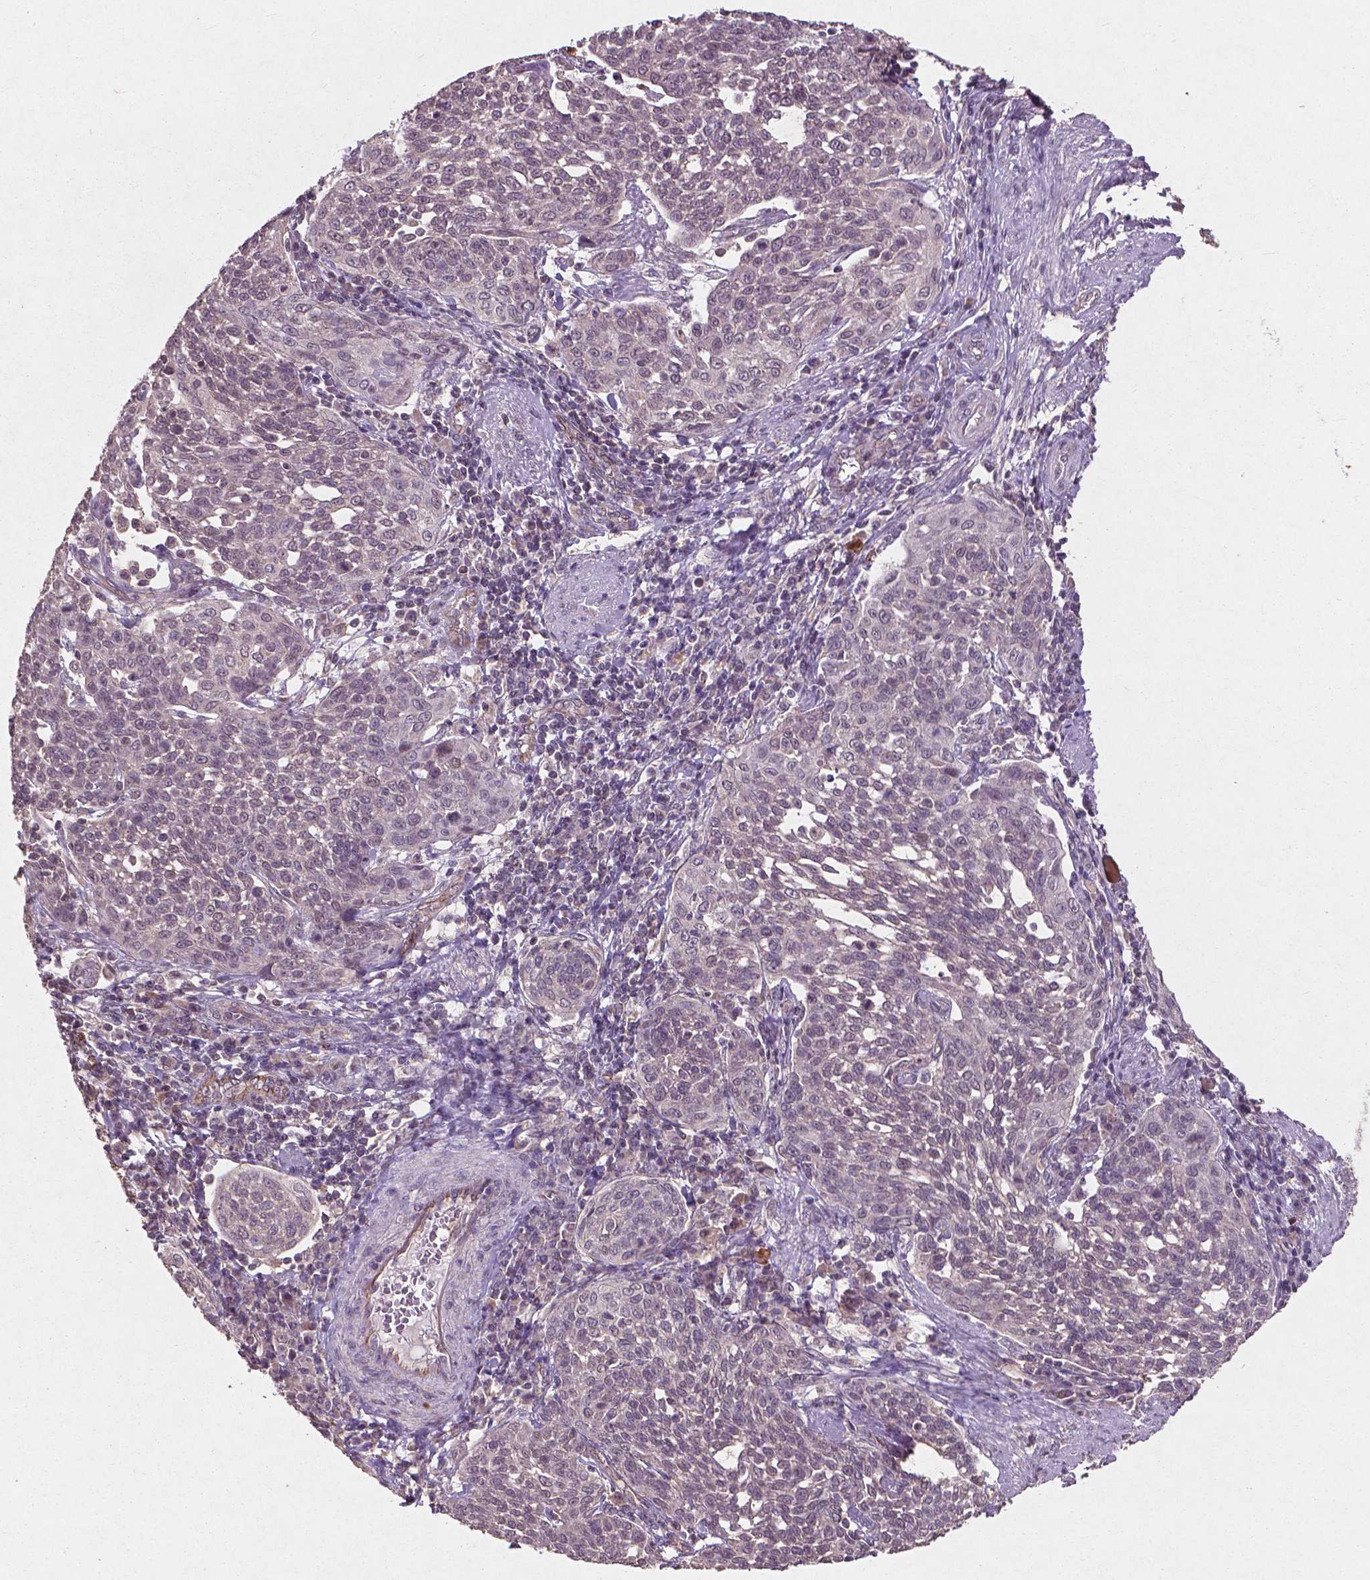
{"staining": {"intensity": "negative", "quantity": "none", "location": "none"}, "tissue": "cervical cancer", "cell_type": "Tumor cells", "image_type": "cancer", "snomed": [{"axis": "morphology", "description": "Squamous cell carcinoma, NOS"}, {"axis": "topography", "description": "Cervix"}], "caption": "A histopathology image of cervical squamous cell carcinoma stained for a protein reveals no brown staining in tumor cells.", "gene": "SMAD2", "patient": {"sex": "female", "age": 34}}